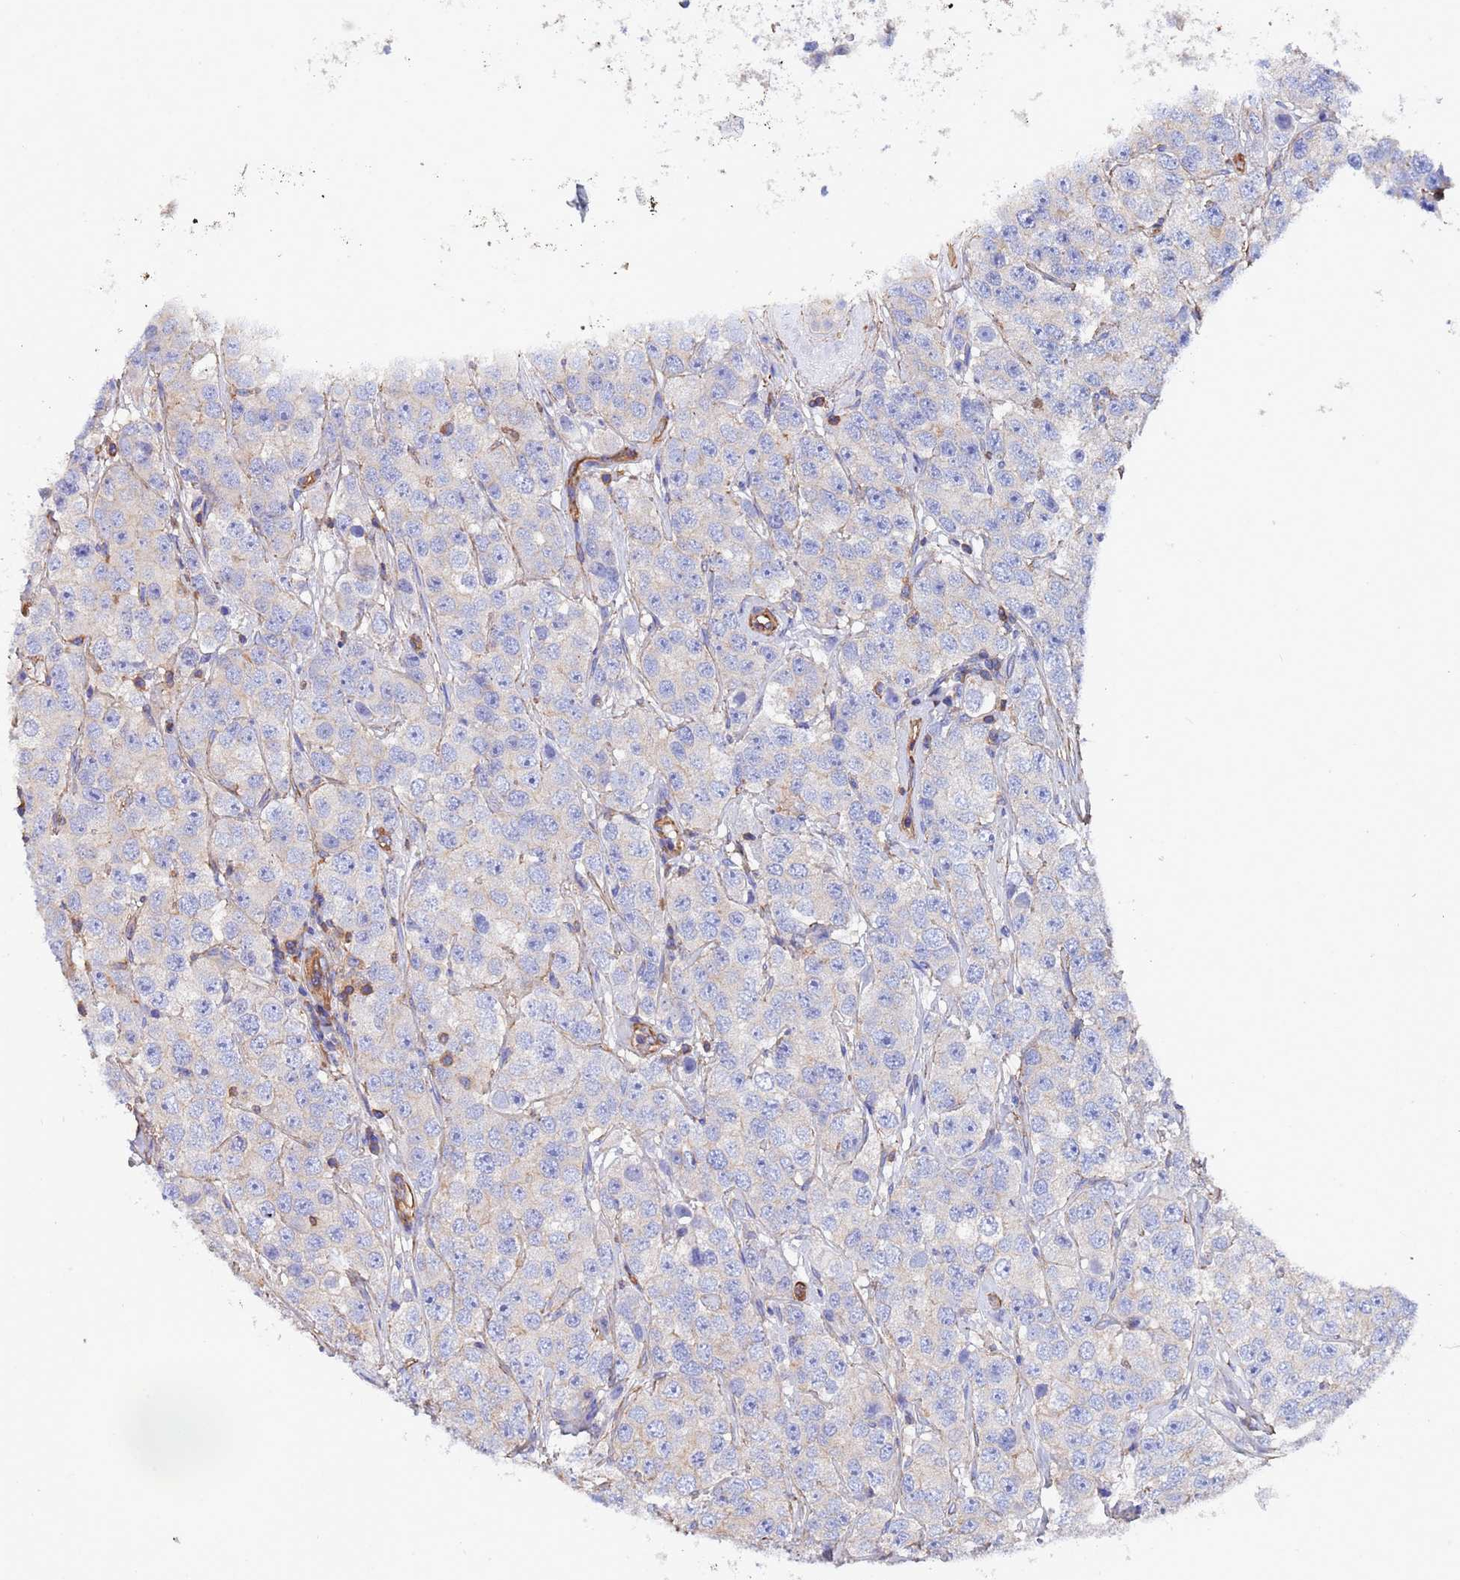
{"staining": {"intensity": "negative", "quantity": "none", "location": "none"}, "tissue": "testis cancer", "cell_type": "Tumor cells", "image_type": "cancer", "snomed": [{"axis": "morphology", "description": "Seminoma, NOS"}, {"axis": "topography", "description": "Testis"}], "caption": "High magnification brightfield microscopy of testis cancer stained with DAB (brown) and counterstained with hematoxylin (blue): tumor cells show no significant staining. The staining was performed using DAB (3,3'-diaminobenzidine) to visualize the protein expression in brown, while the nuclei were stained in blue with hematoxylin (Magnification: 20x).", "gene": "MYL12A", "patient": {"sex": "male", "age": 28}}